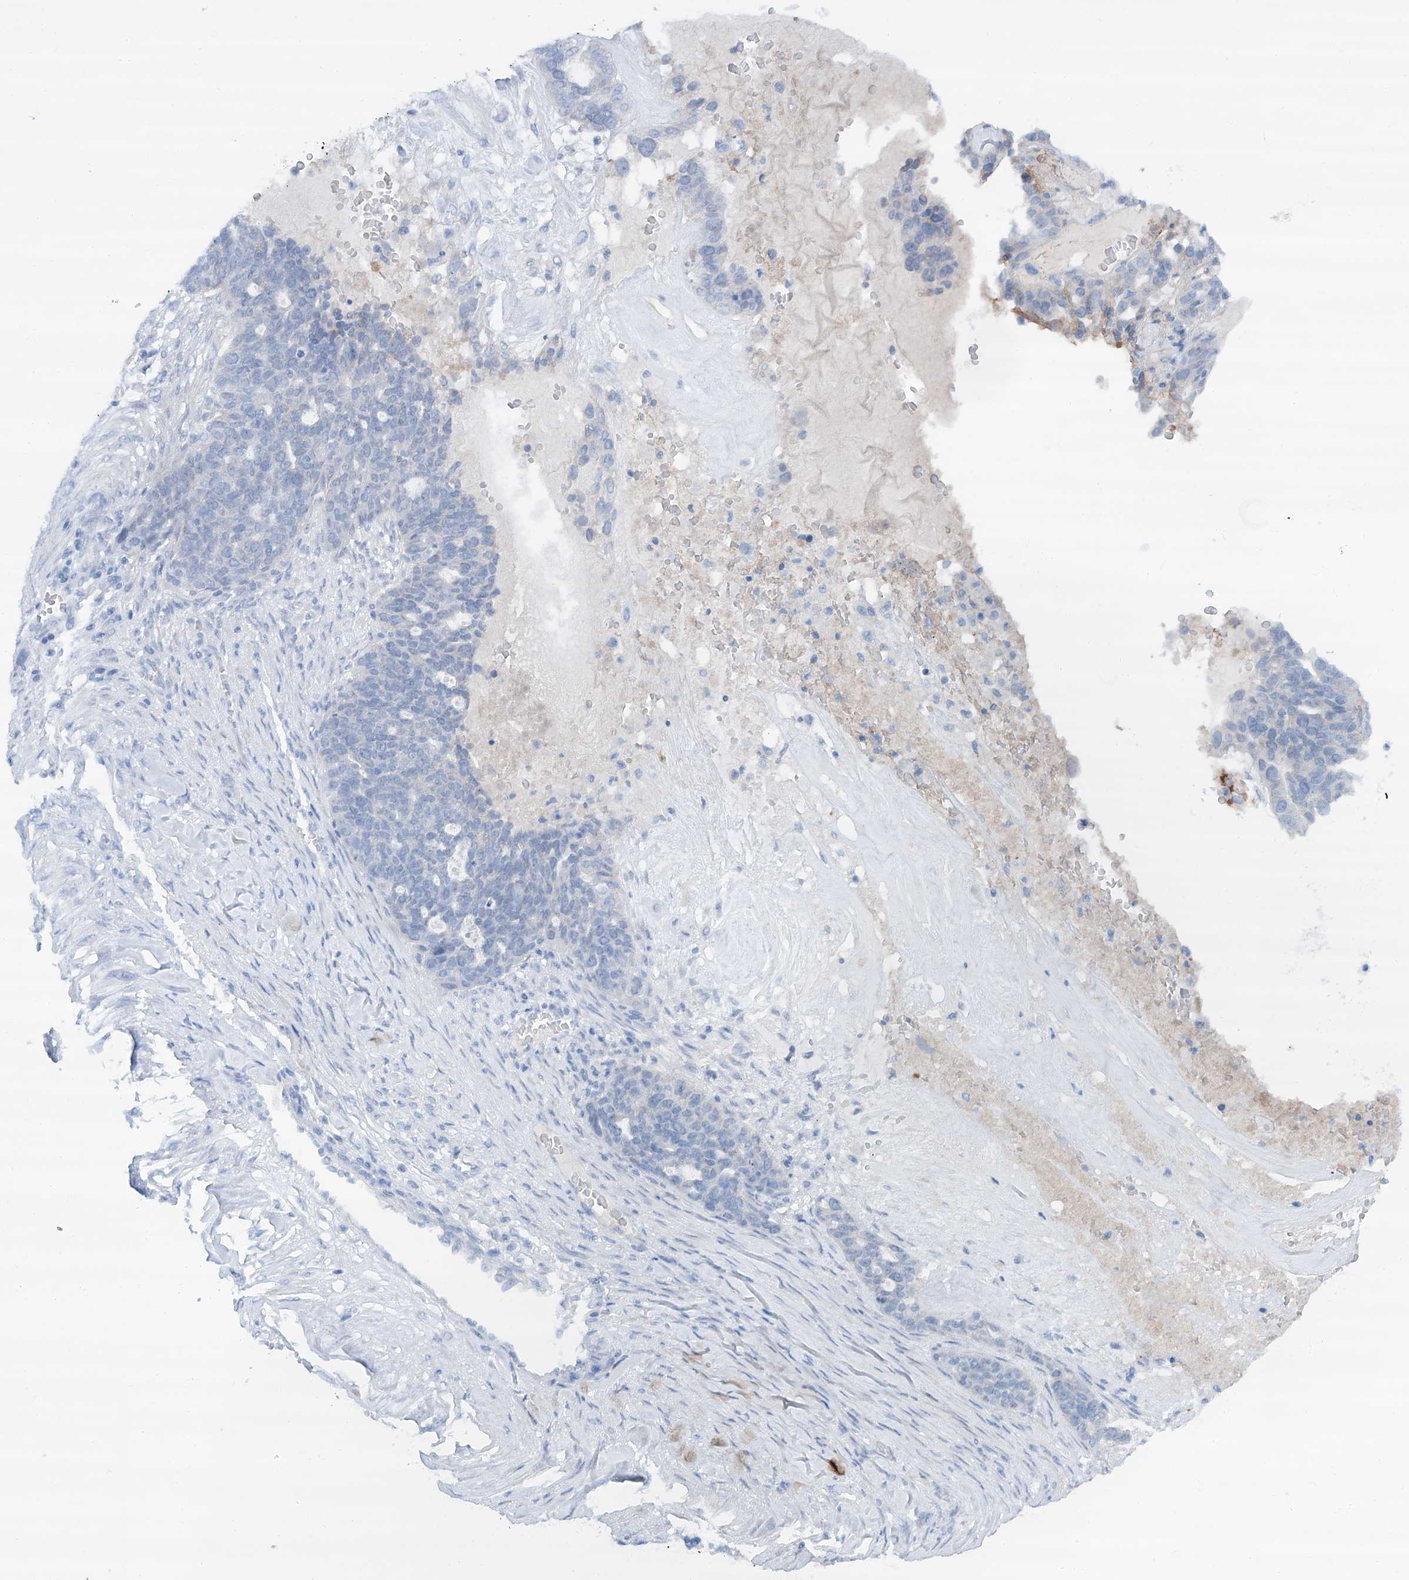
{"staining": {"intensity": "negative", "quantity": "none", "location": "none"}, "tissue": "ovarian cancer", "cell_type": "Tumor cells", "image_type": "cancer", "snomed": [{"axis": "morphology", "description": "Cystadenocarcinoma, serous, NOS"}, {"axis": "topography", "description": "Ovary"}], "caption": "DAB (3,3'-diaminobenzidine) immunohistochemical staining of human ovarian serous cystadenocarcinoma shows no significant staining in tumor cells.", "gene": "SIX4", "patient": {"sex": "female", "age": 59}}